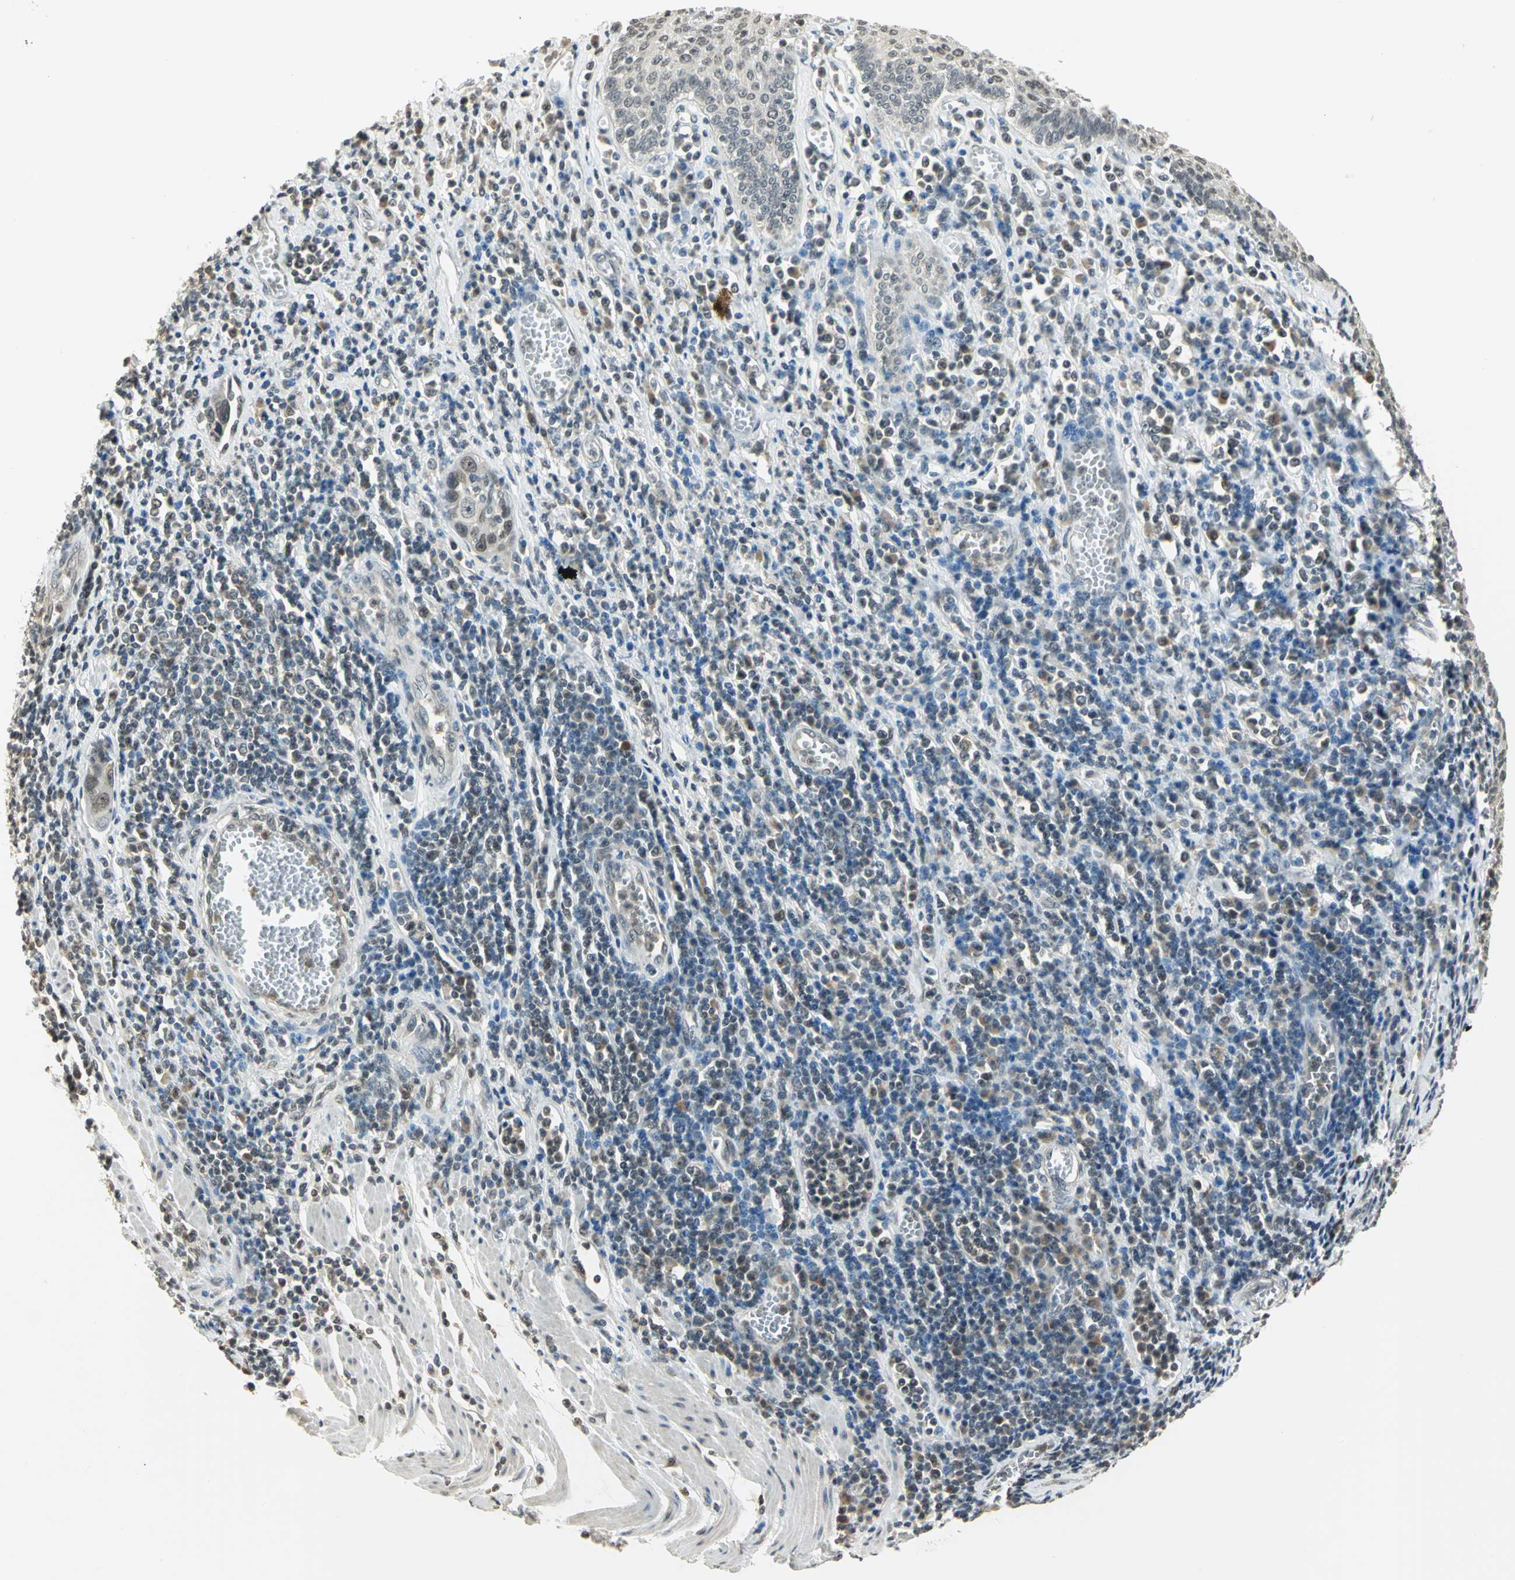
{"staining": {"intensity": "moderate", "quantity": "25%-75%", "location": "nuclear"}, "tissue": "esophagus", "cell_type": "Squamous epithelial cells", "image_type": "normal", "snomed": [{"axis": "morphology", "description": "Normal tissue, NOS"}, {"axis": "morphology", "description": "Squamous cell carcinoma, NOS"}, {"axis": "topography", "description": "Esophagus"}], "caption": "Immunohistochemical staining of benign human esophagus reveals medium levels of moderate nuclear expression in approximately 25%-75% of squamous epithelial cells.", "gene": "SMARCA5", "patient": {"sex": "male", "age": 65}}